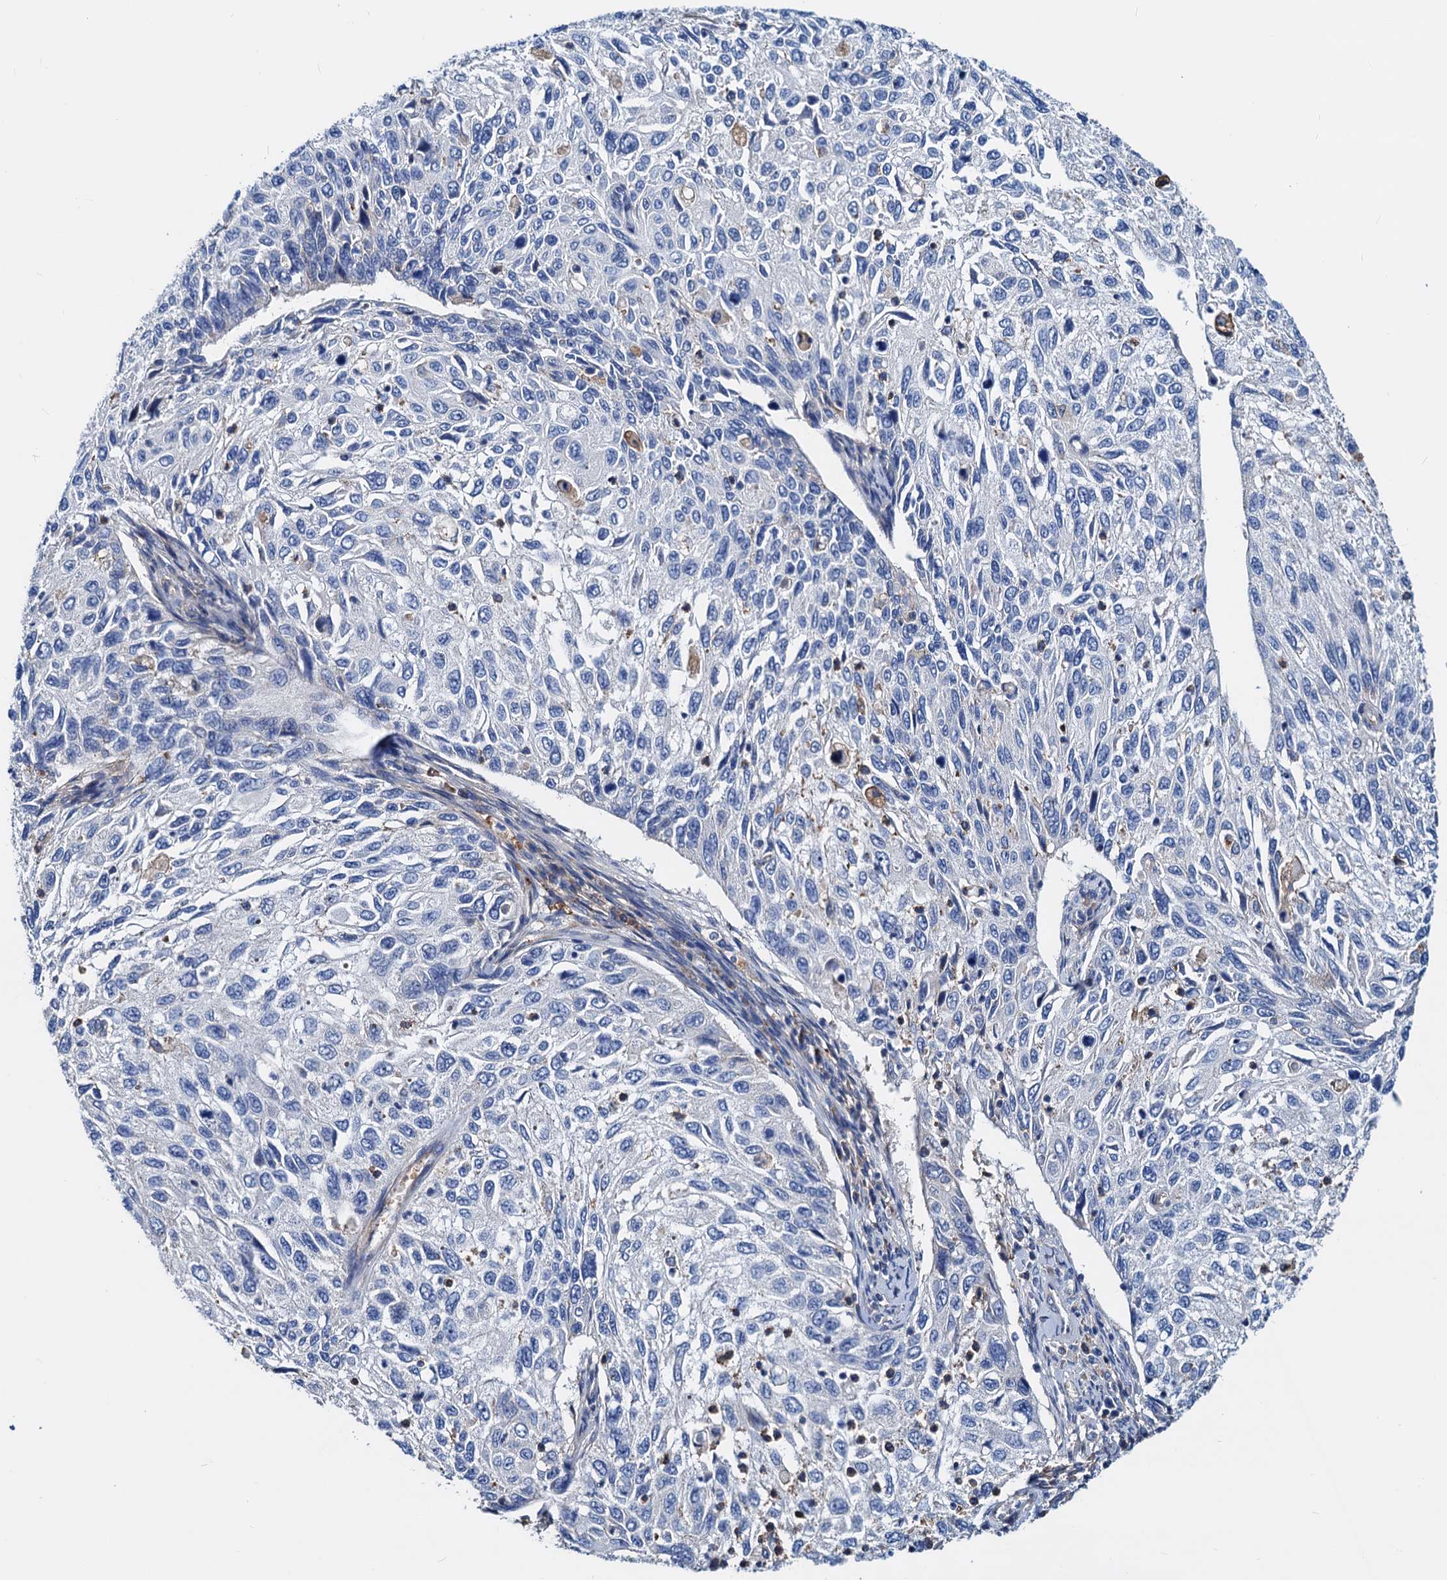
{"staining": {"intensity": "negative", "quantity": "none", "location": "none"}, "tissue": "cervical cancer", "cell_type": "Tumor cells", "image_type": "cancer", "snomed": [{"axis": "morphology", "description": "Squamous cell carcinoma, NOS"}, {"axis": "topography", "description": "Cervix"}], "caption": "An immunohistochemistry (IHC) image of cervical cancer is shown. There is no staining in tumor cells of cervical cancer.", "gene": "GCOM1", "patient": {"sex": "female", "age": 70}}